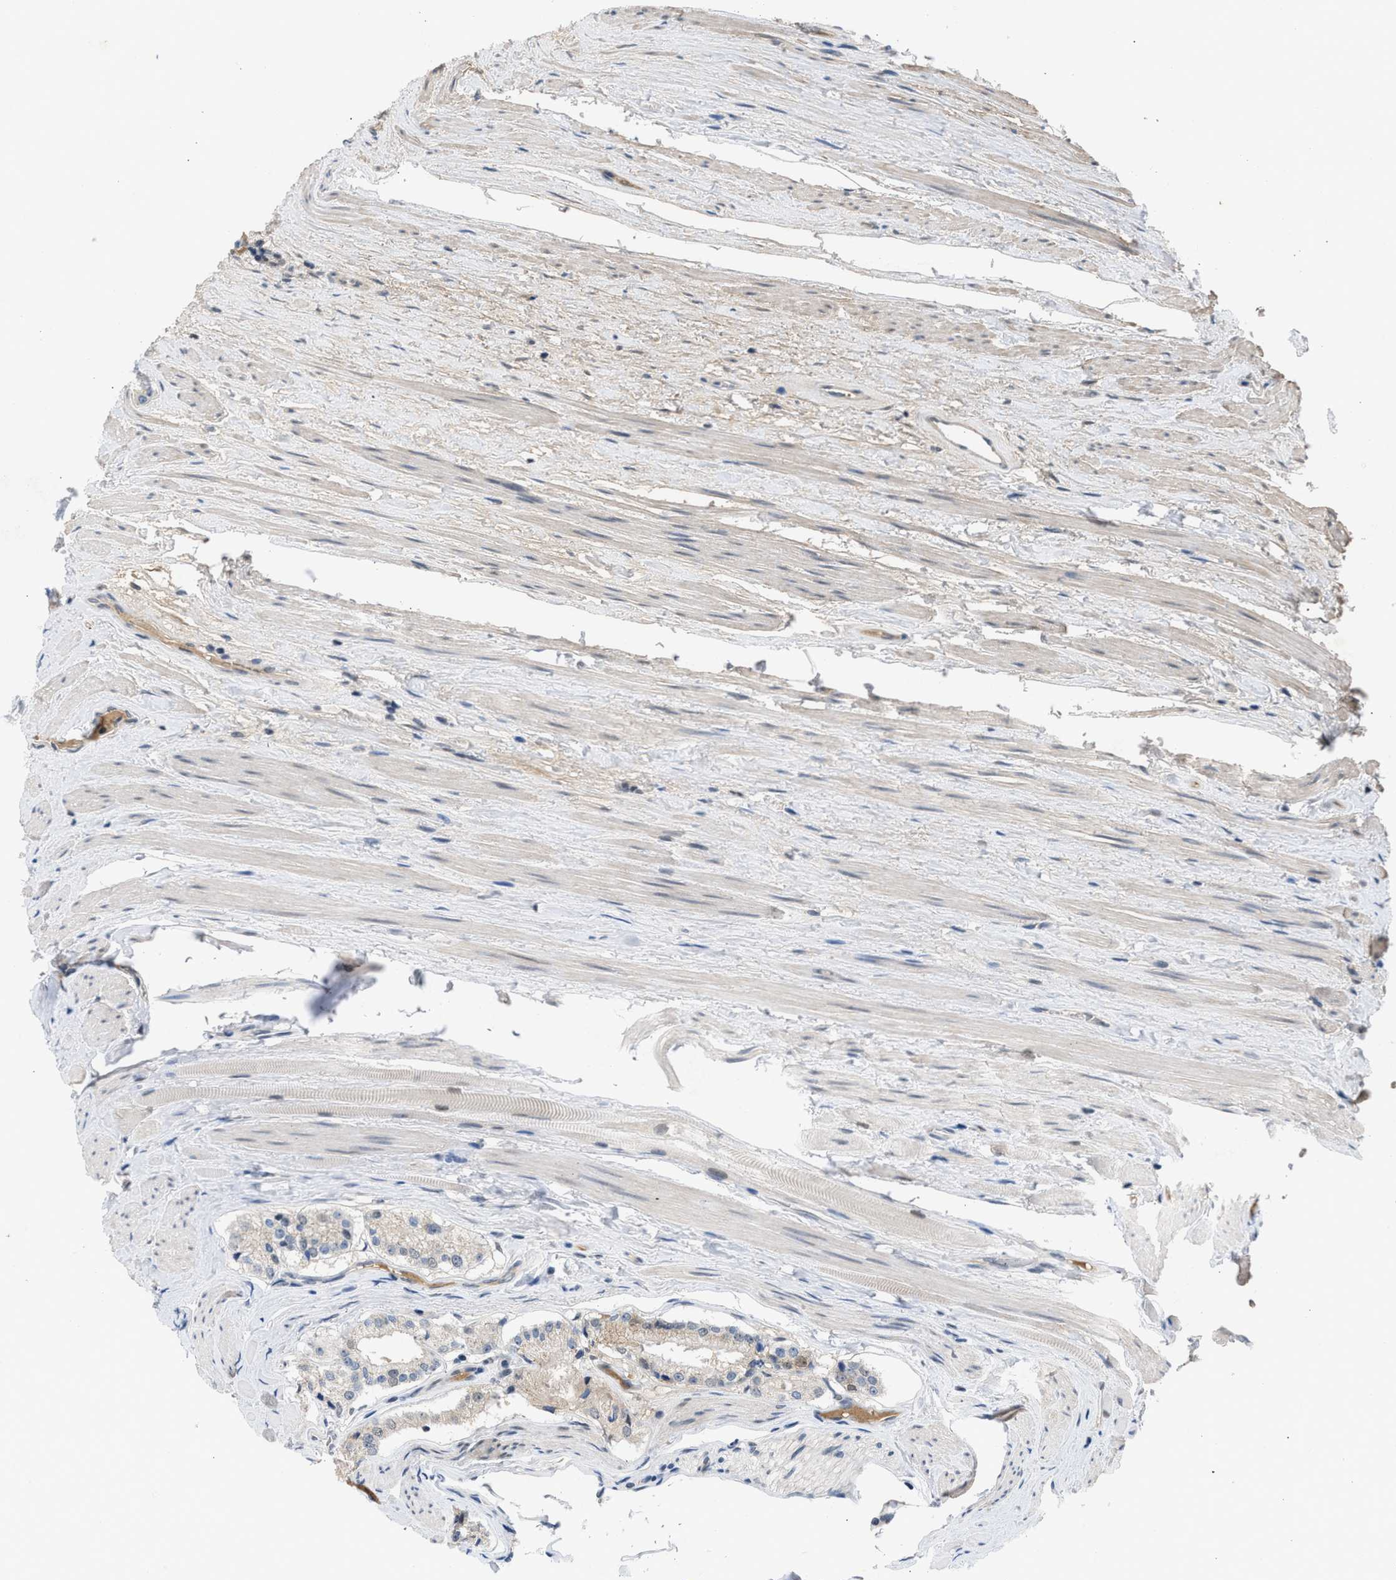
{"staining": {"intensity": "weak", "quantity": "<25%", "location": "cytoplasmic/membranous"}, "tissue": "prostate cancer", "cell_type": "Tumor cells", "image_type": "cancer", "snomed": [{"axis": "morphology", "description": "Adenocarcinoma, Low grade"}, {"axis": "topography", "description": "Prostate"}], "caption": "There is no significant expression in tumor cells of prostate low-grade adenocarcinoma.", "gene": "TERF2IP", "patient": {"sex": "male", "age": 70}}